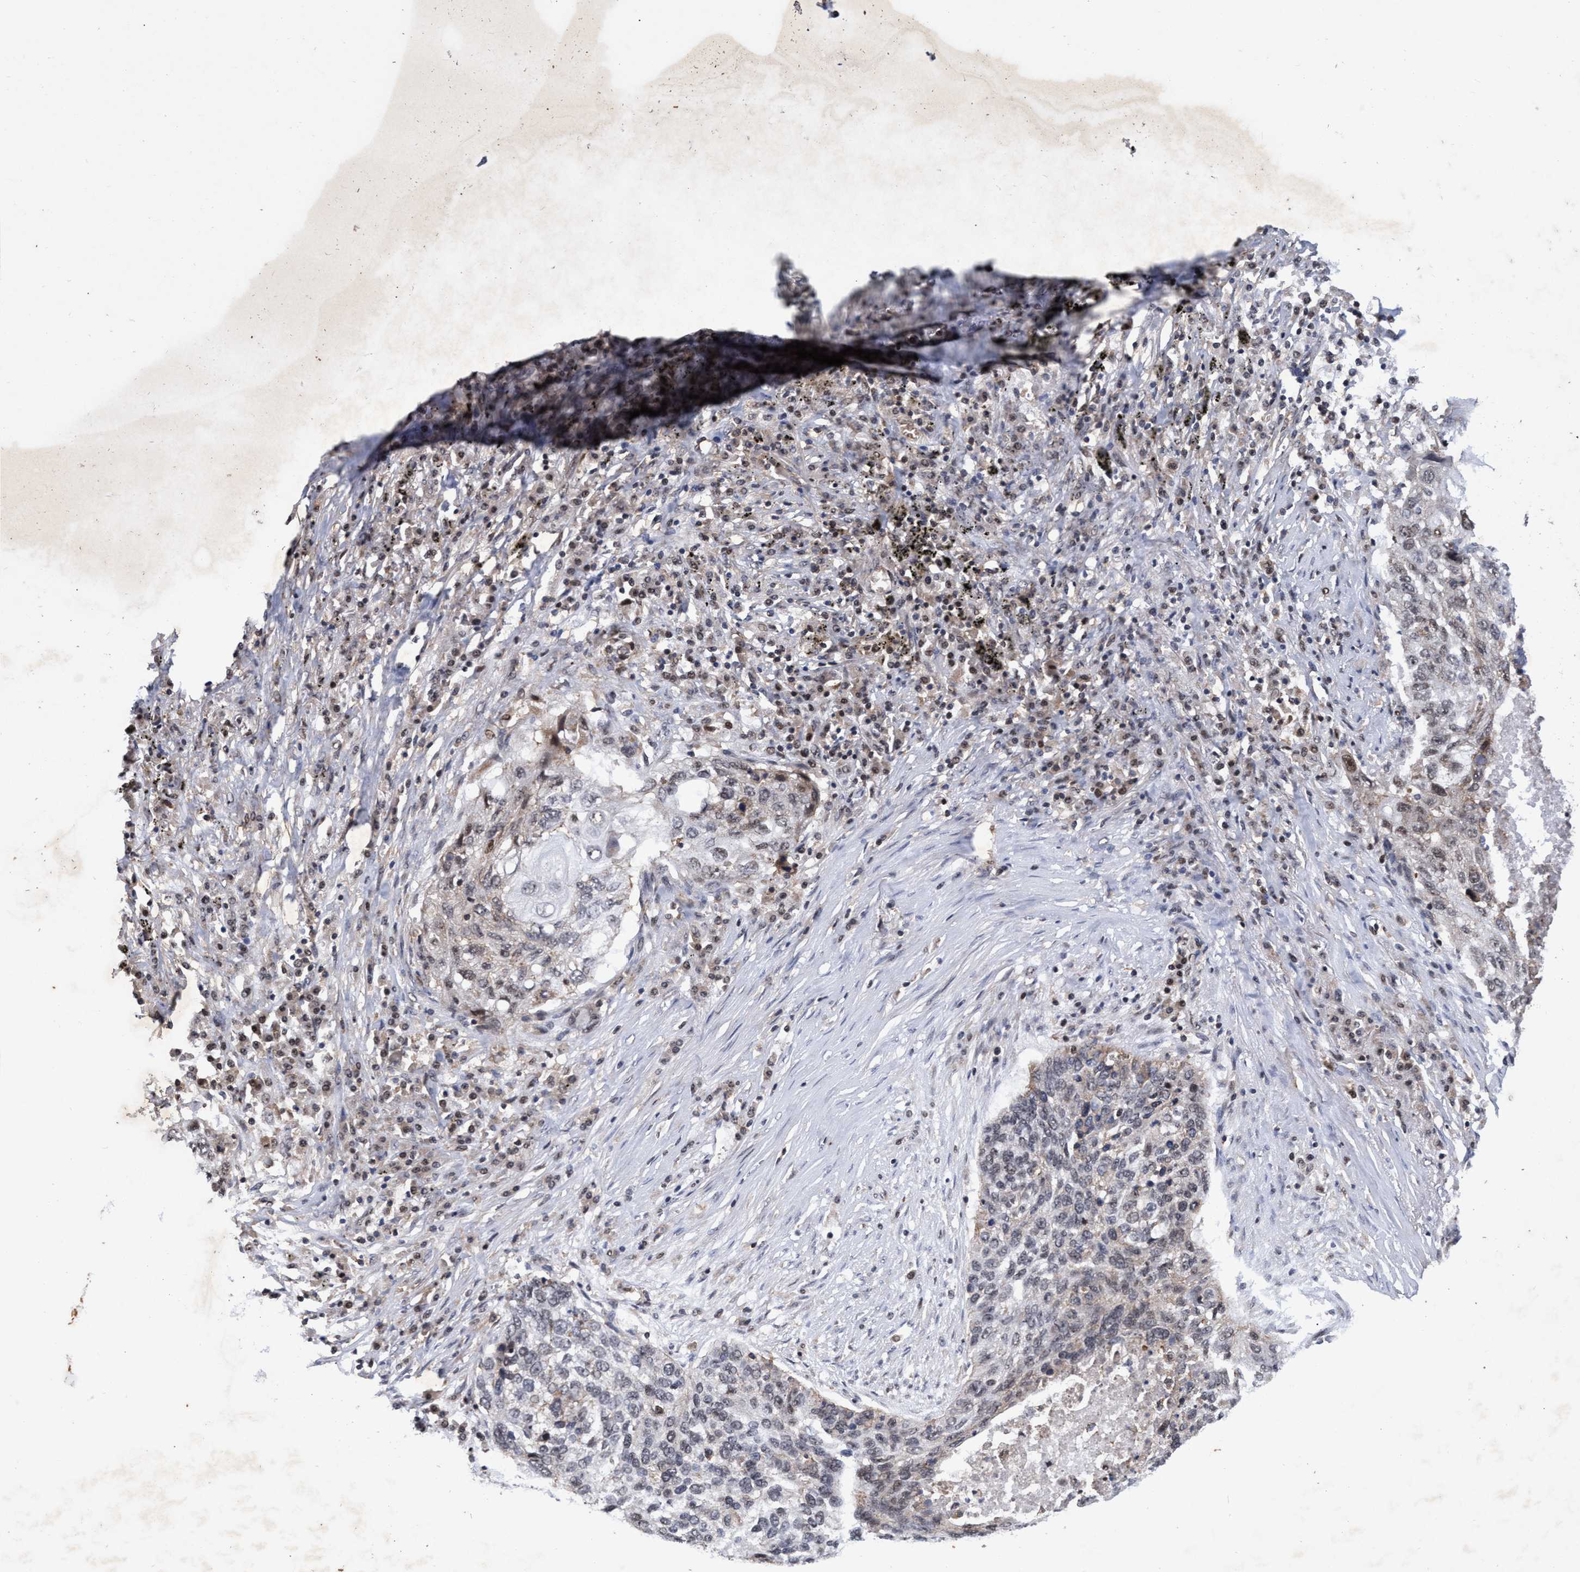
{"staining": {"intensity": "weak", "quantity": "<25%", "location": "nuclear"}, "tissue": "lung cancer", "cell_type": "Tumor cells", "image_type": "cancer", "snomed": [{"axis": "morphology", "description": "Squamous cell carcinoma, NOS"}, {"axis": "topography", "description": "Lung"}], "caption": "Lung squamous cell carcinoma was stained to show a protein in brown. There is no significant positivity in tumor cells.", "gene": "GTF2F1", "patient": {"sex": "female", "age": 63}}